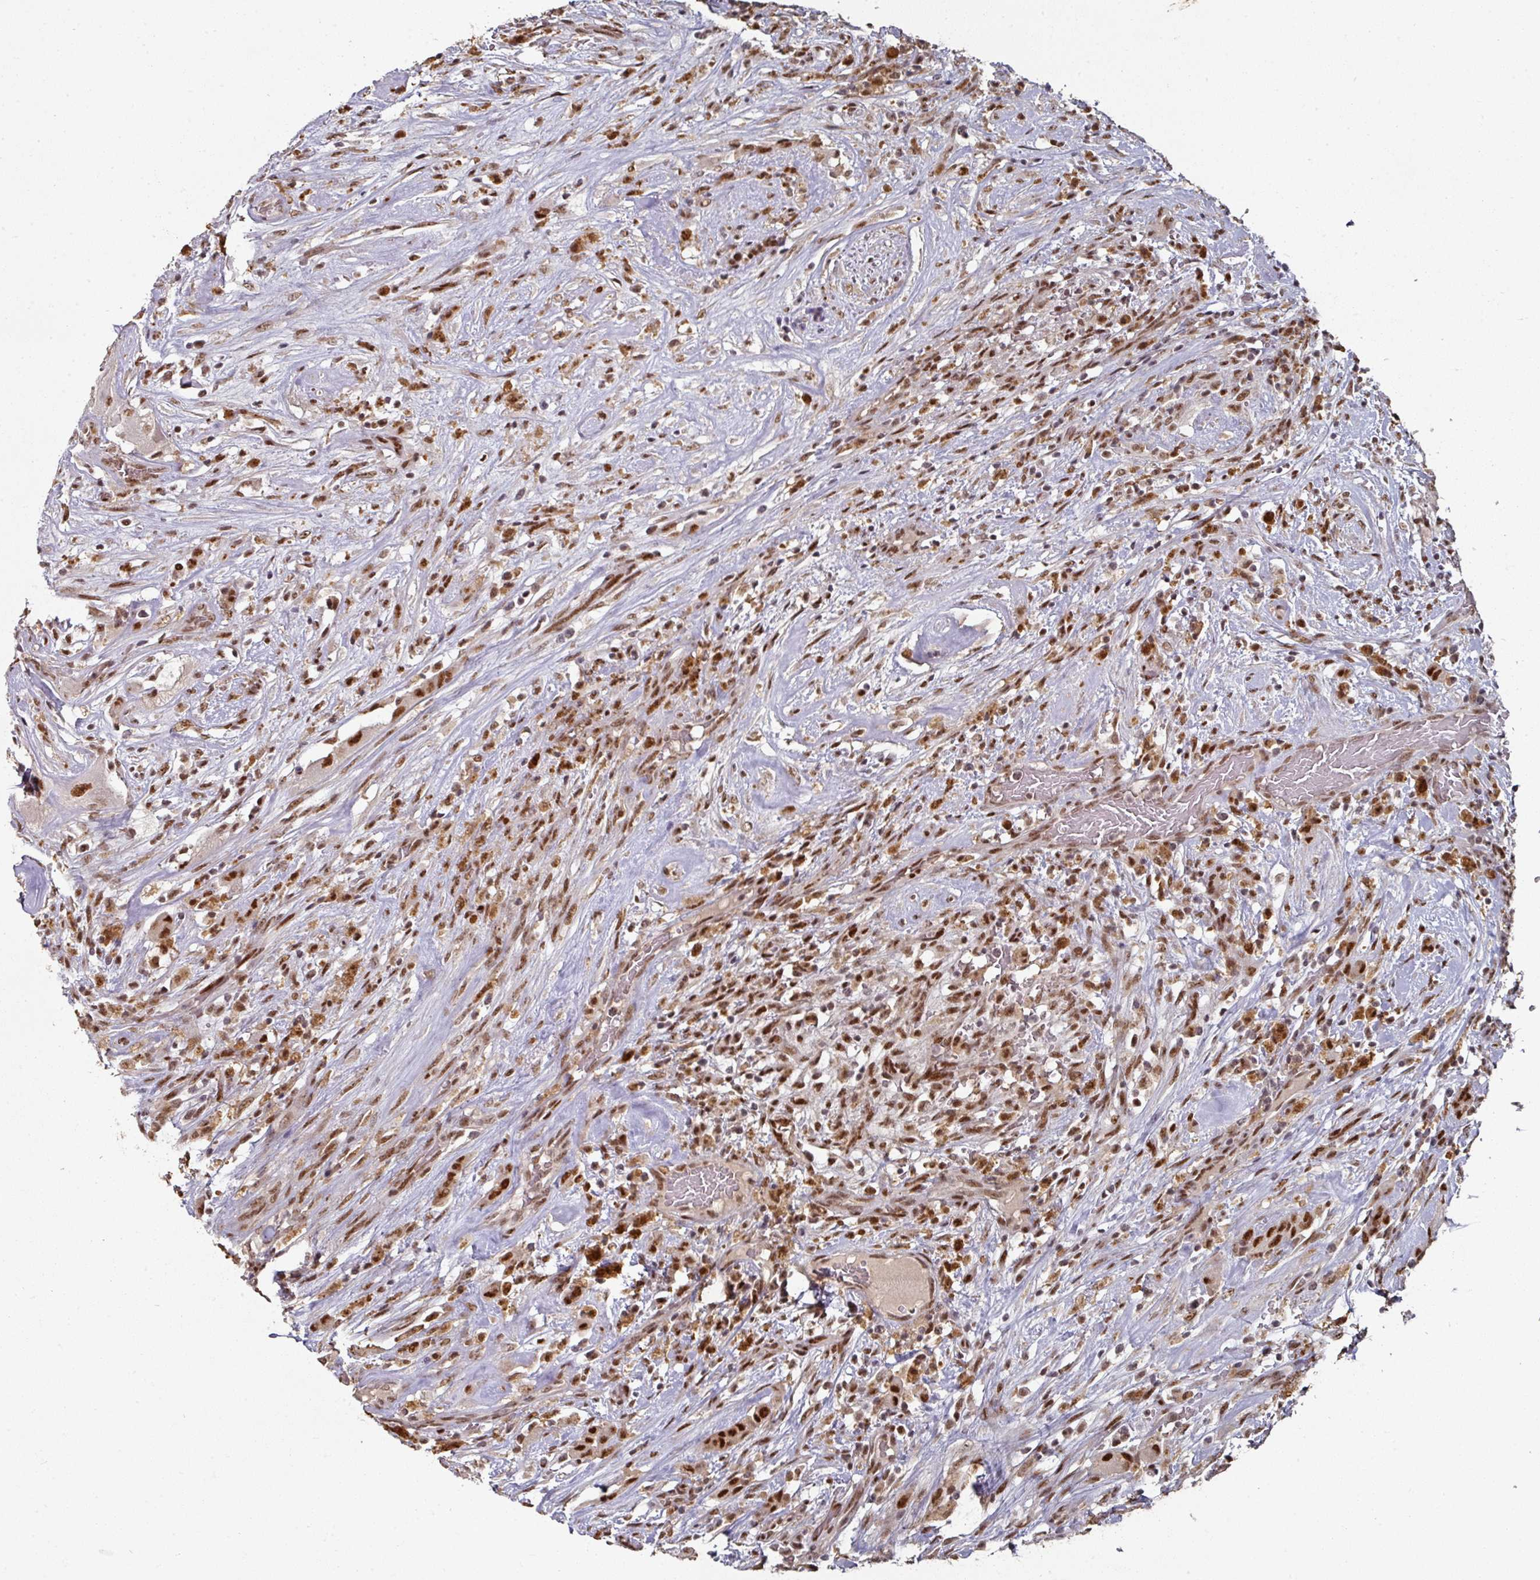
{"staining": {"intensity": "strong", "quantity": ">75%", "location": "nuclear"}, "tissue": "thyroid cancer", "cell_type": "Tumor cells", "image_type": "cancer", "snomed": [{"axis": "morphology", "description": "Papillary adenocarcinoma, NOS"}, {"axis": "topography", "description": "Thyroid gland"}], "caption": "Approximately >75% of tumor cells in papillary adenocarcinoma (thyroid) display strong nuclear protein staining as visualized by brown immunohistochemical staining.", "gene": "MEPCE", "patient": {"sex": "female", "age": 59}}